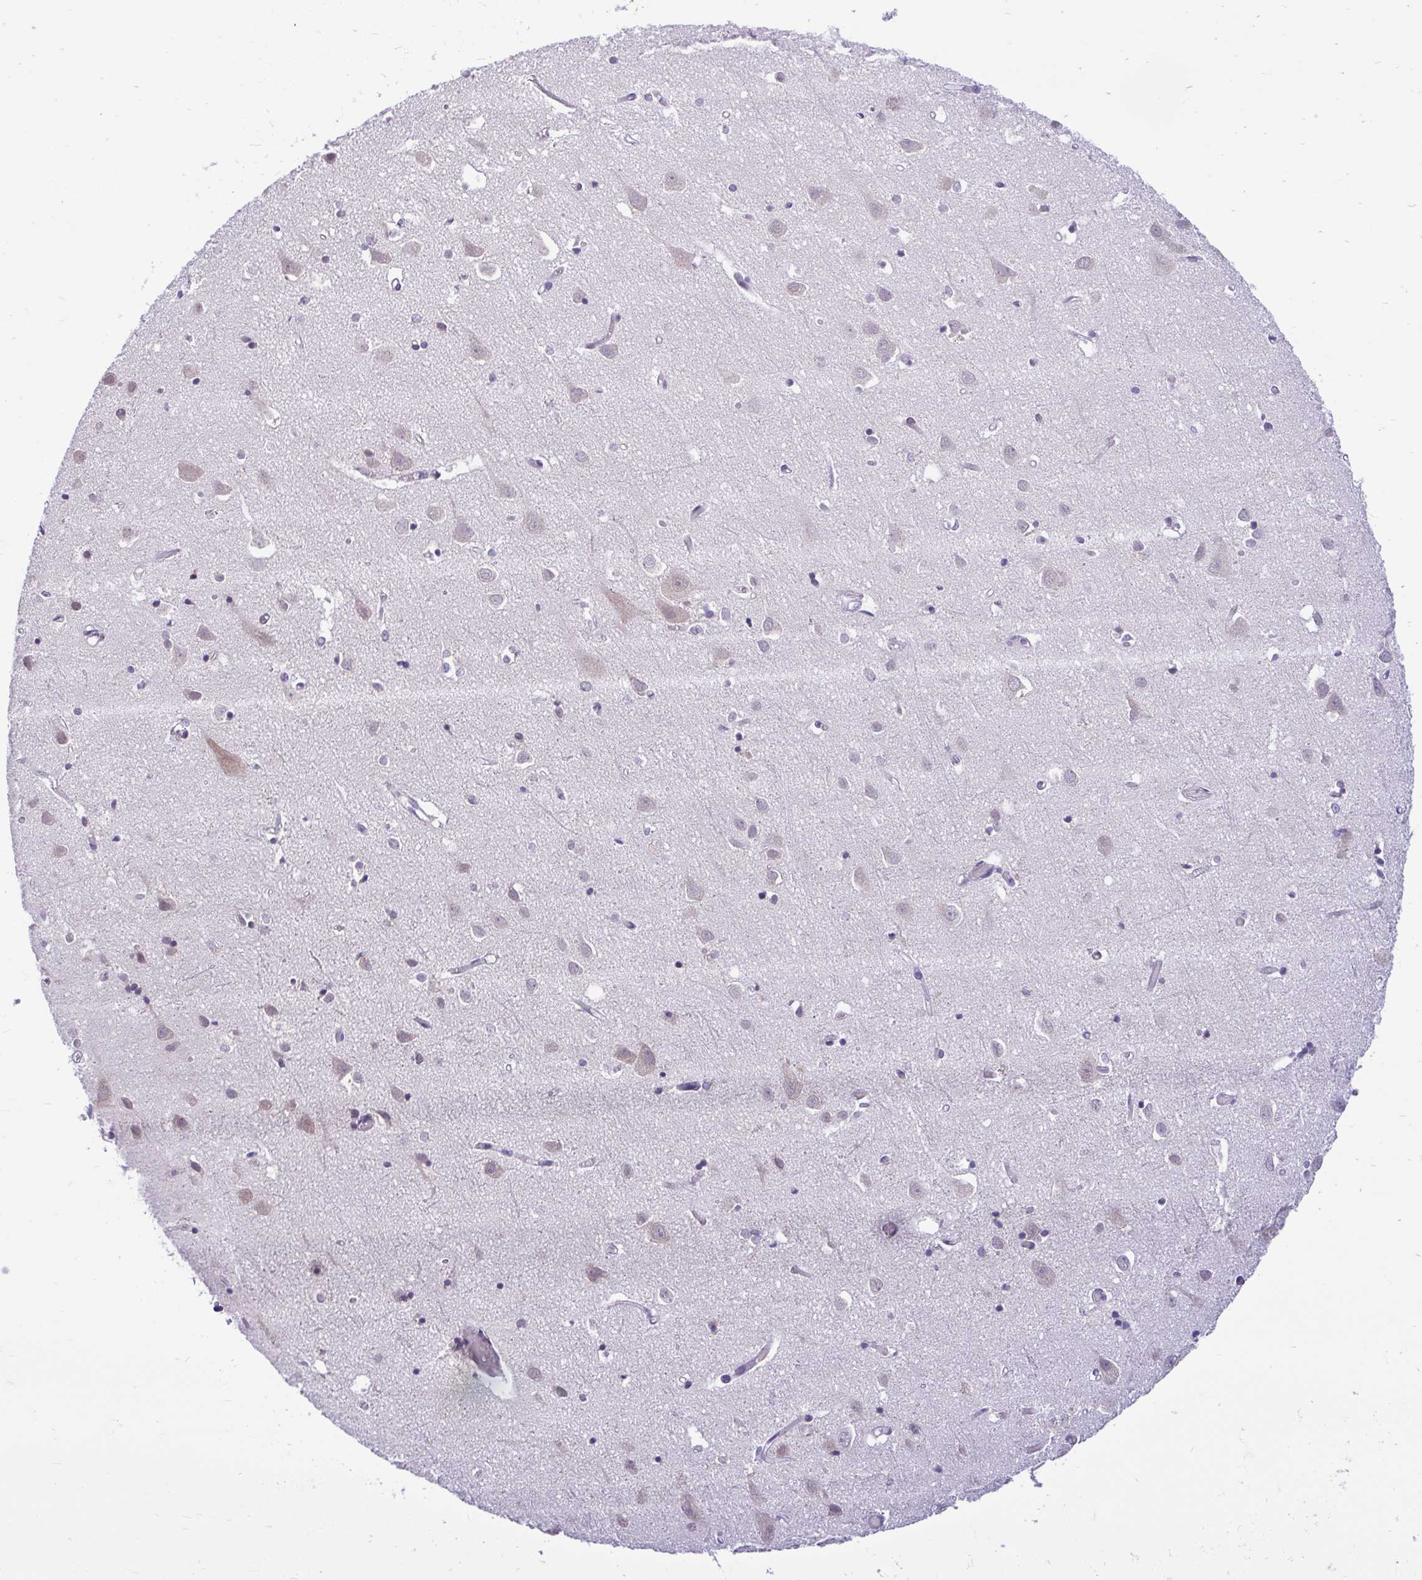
{"staining": {"intensity": "negative", "quantity": "none", "location": "none"}, "tissue": "cerebral cortex", "cell_type": "Endothelial cells", "image_type": "normal", "snomed": [{"axis": "morphology", "description": "Normal tissue, NOS"}, {"axis": "topography", "description": "Cerebral cortex"}], "caption": "An IHC photomicrograph of unremarkable cerebral cortex is shown. There is no staining in endothelial cells of cerebral cortex.", "gene": "PYCR2", "patient": {"sex": "male", "age": 70}}